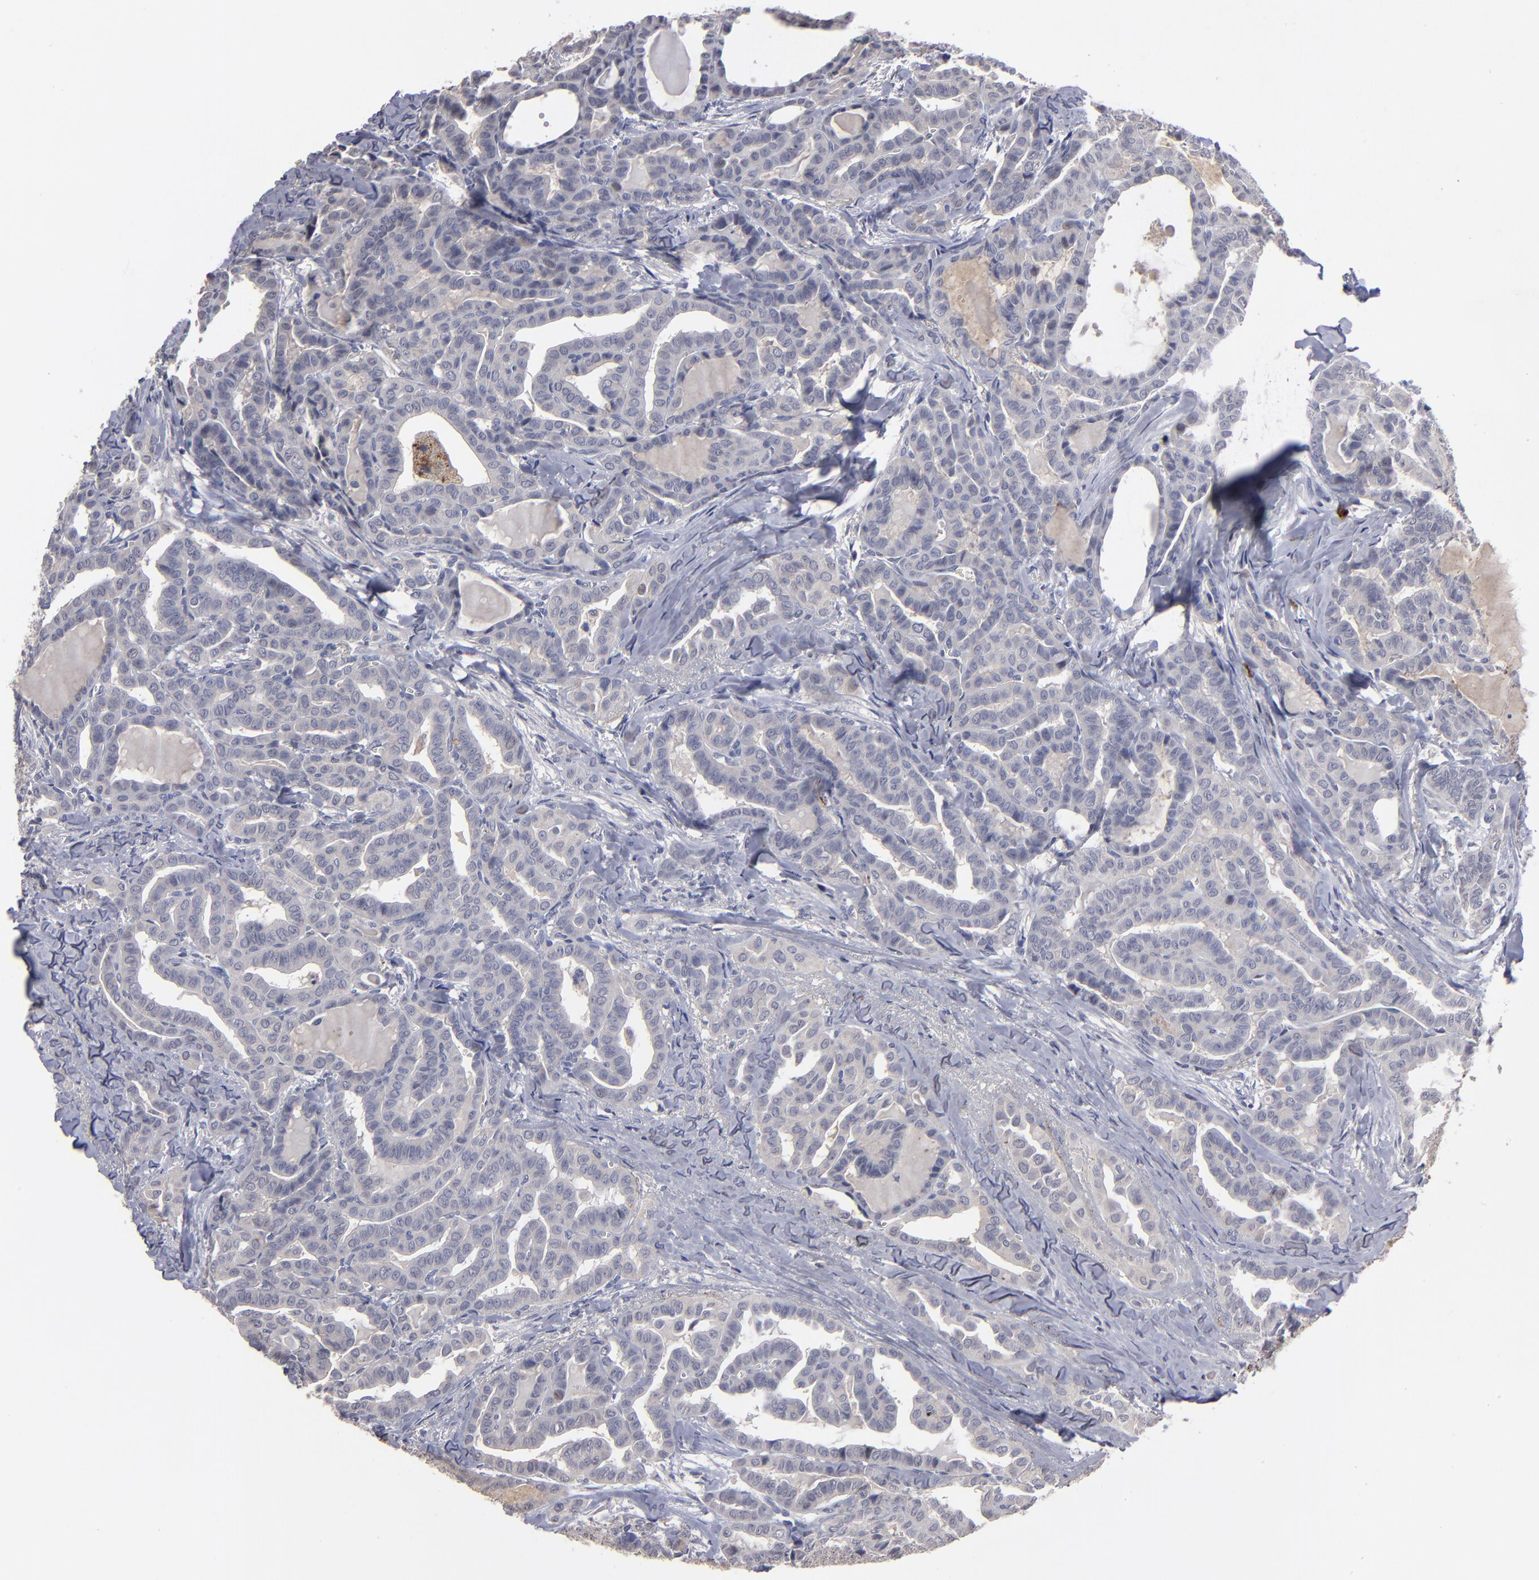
{"staining": {"intensity": "negative", "quantity": "none", "location": "none"}, "tissue": "thyroid cancer", "cell_type": "Tumor cells", "image_type": "cancer", "snomed": [{"axis": "morphology", "description": "Carcinoma, NOS"}, {"axis": "topography", "description": "Thyroid gland"}], "caption": "DAB immunohistochemical staining of thyroid carcinoma shows no significant positivity in tumor cells.", "gene": "GPM6B", "patient": {"sex": "female", "age": 91}}